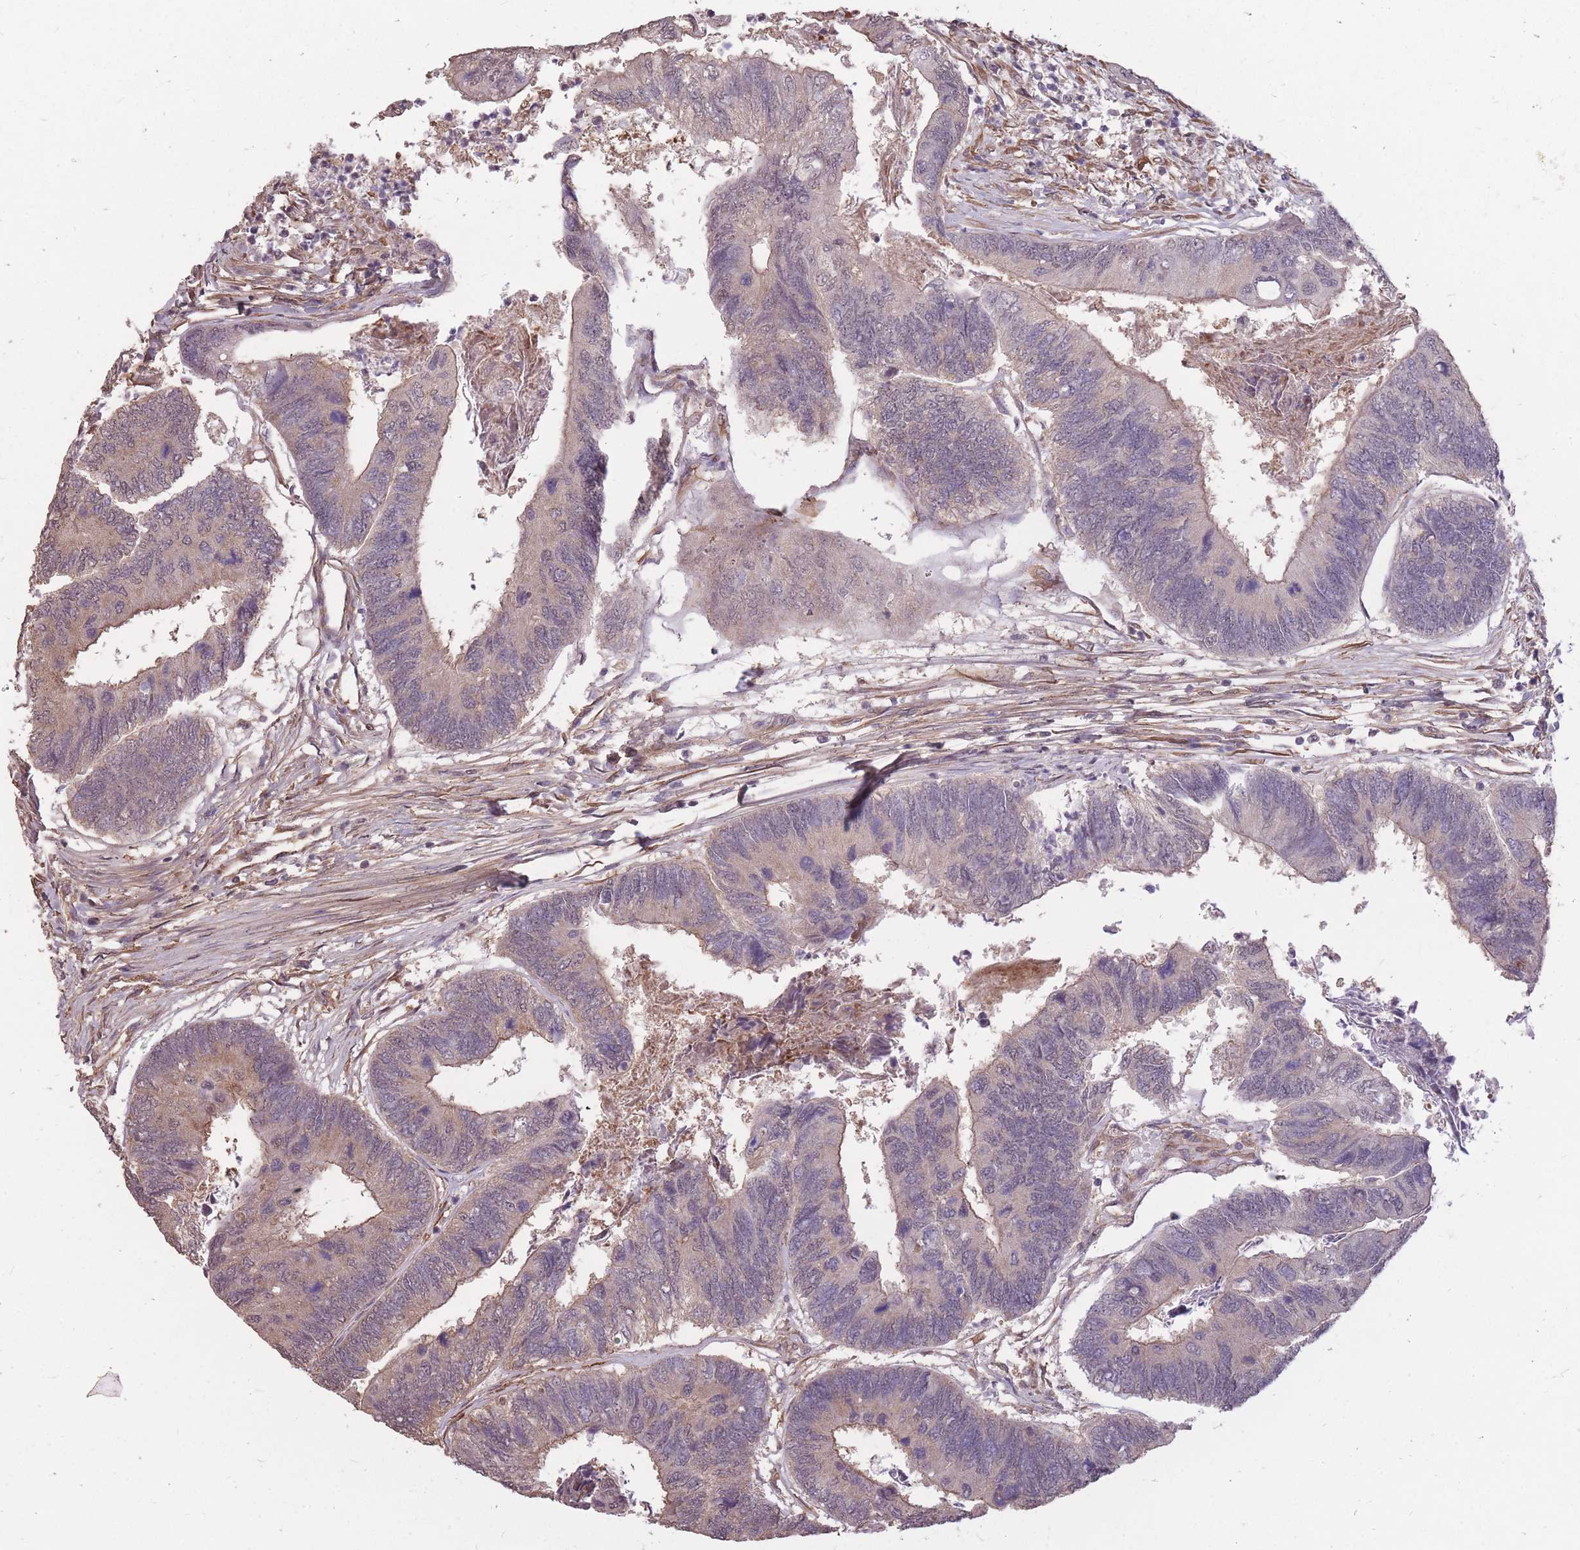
{"staining": {"intensity": "weak", "quantity": "<25%", "location": "cytoplasmic/membranous"}, "tissue": "colorectal cancer", "cell_type": "Tumor cells", "image_type": "cancer", "snomed": [{"axis": "morphology", "description": "Adenocarcinoma, NOS"}, {"axis": "topography", "description": "Colon"}], "caption": "Photomicrograph shows no significant protein expression in tumor cells of colorectal cancer. (Stains: DAB (3,3'-diaminobenzidine) immunohistochemistry (IHC) with hematoxylin counter stain, Microscopy: brightfield microscopy at high magnification).", "gene": "DYNC1LI2", "patient": {"sex": "female", "age": 67}}